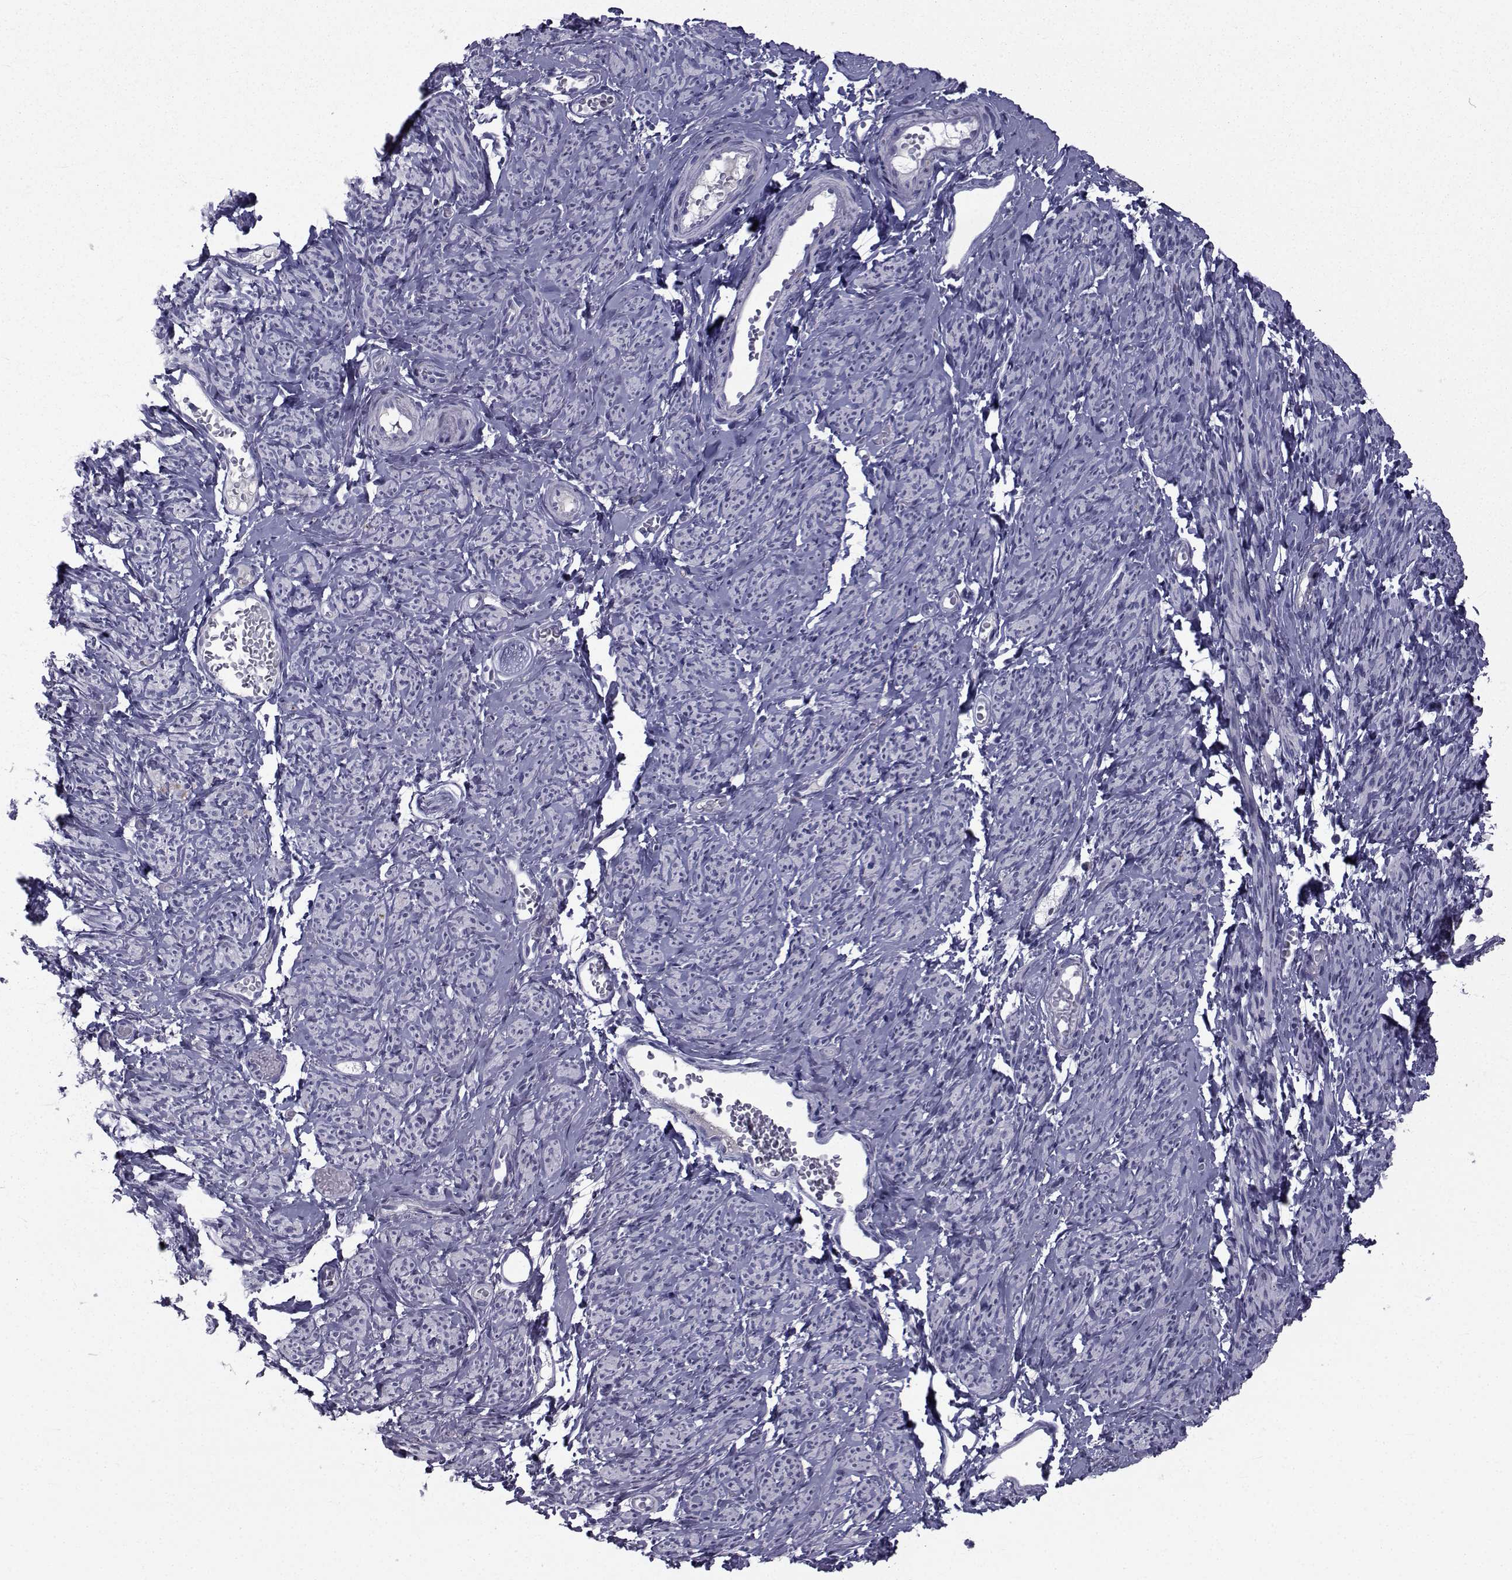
{"staining": {"intensity": "negative", "quantity": "none", "location": "none"}, "tissue": "smooth muscle", "cell_type": "Smooth muscle cells", "image_type": "normal", "snomed": [{"axis": "morphology", "description": "Normal tissue, NOS"}, {"axis": "topography", "description": "Smooth muscle"}], "caption": "DAB immunohistochemical staining of benign smooth muscle reveals no significant positivity in smooth muscle cells. (Brightfield microscopy of DAB IHC at high magnification).", "gene": "FDXR", "patient": {"sex": "female", "age": 65}}